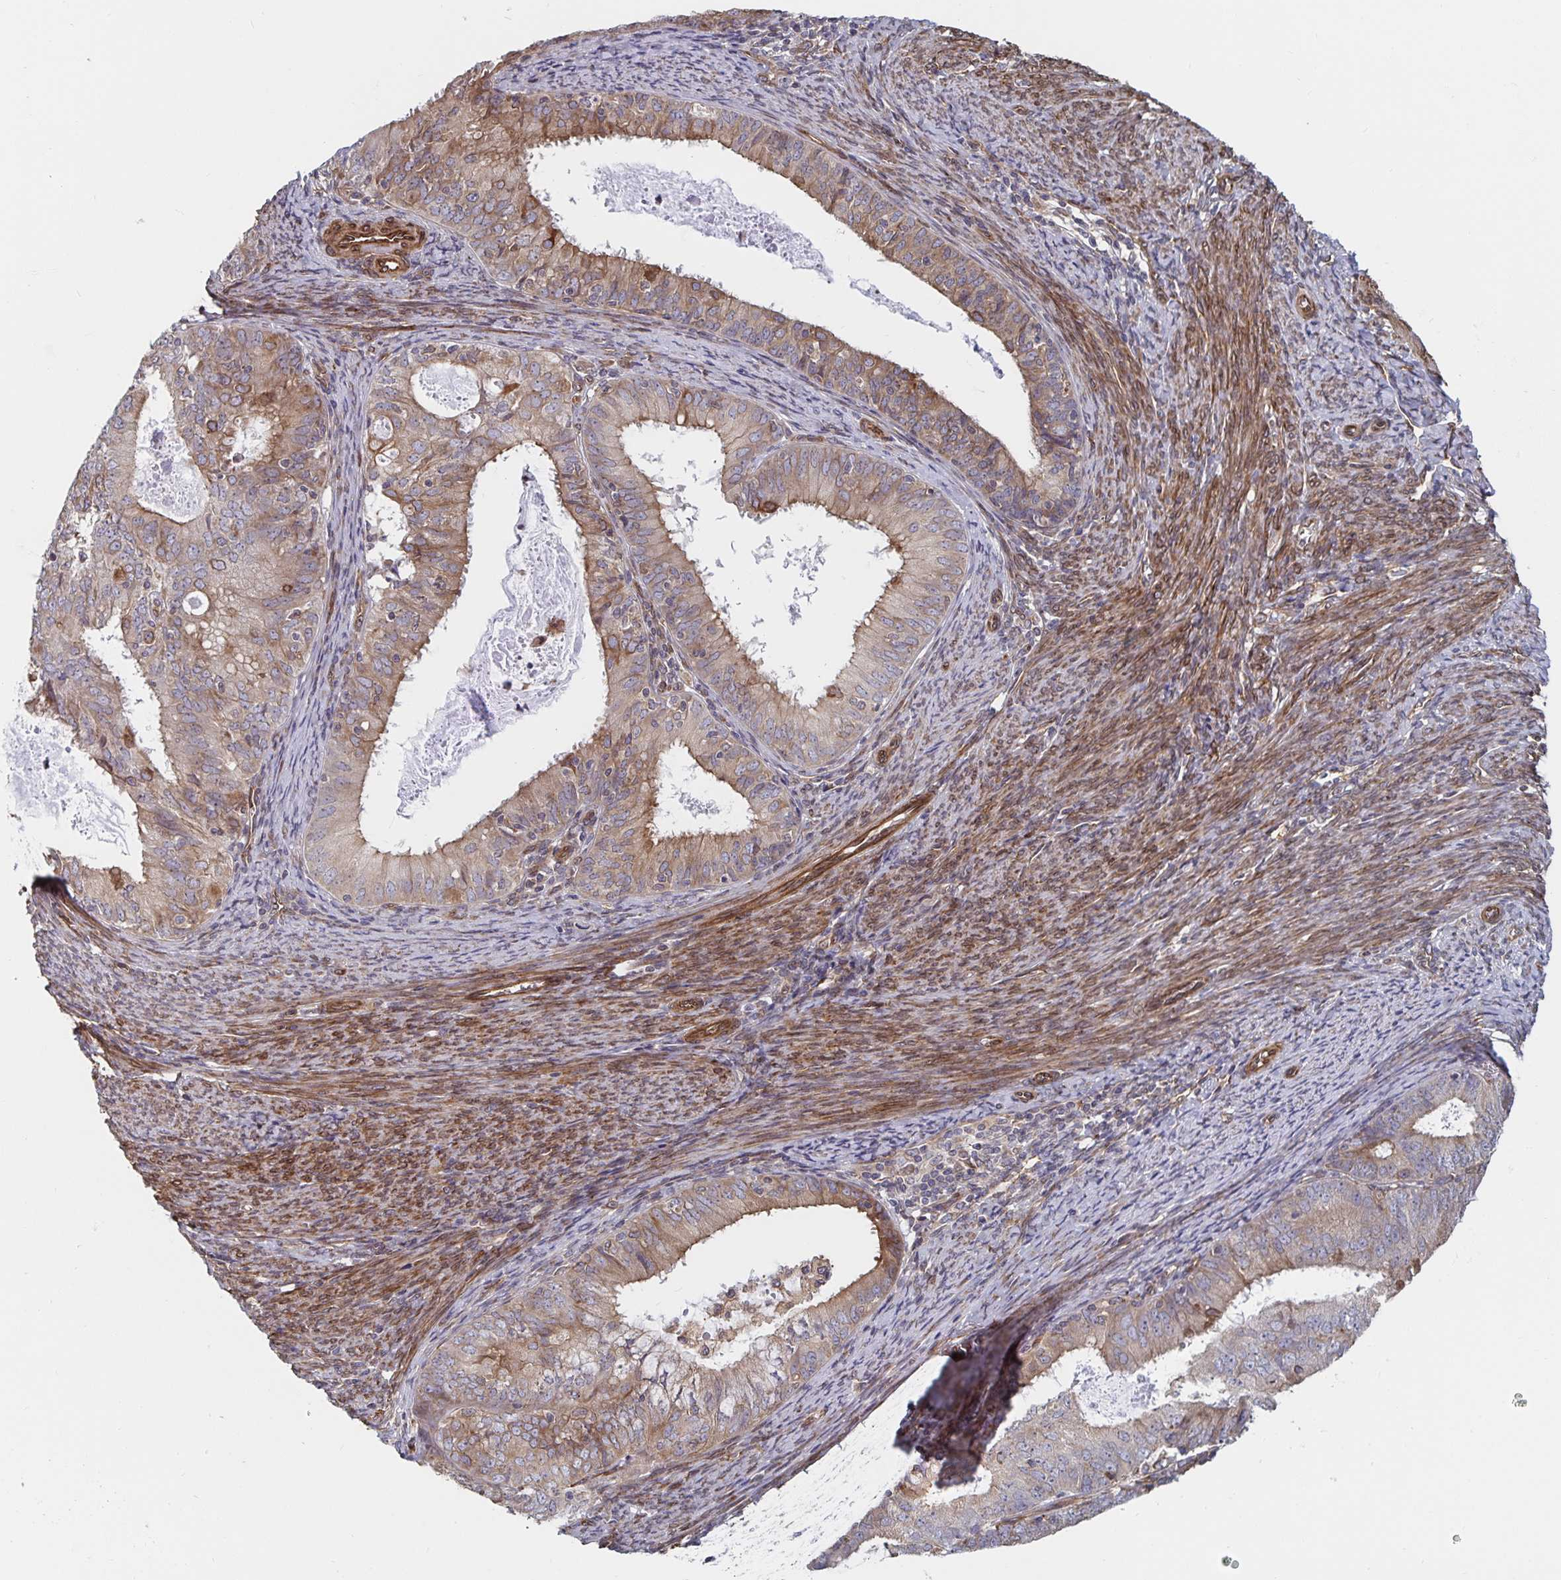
{"staining": {"intensity": "weak", "quantity": ">75%", "location": "cytoplasmic/membranous"}, "tissue": "endometrial cancer", "cell_type": "Tumor cells", "image_type": "cancer", "snomed": [{"axis": "morphology", "description": "Adenocarcinoma, NOS"}, {"axis": "topography", "description": "Endometrium"}], "caption": "Endometrial cancer (adenocarcinoma) stained with IHC demonstrates weak cytoplasmic/membranous expression in about >75% of tumor cells.", "gene": "BCAP29", "patient": {"sex": "female", "age": 57}}